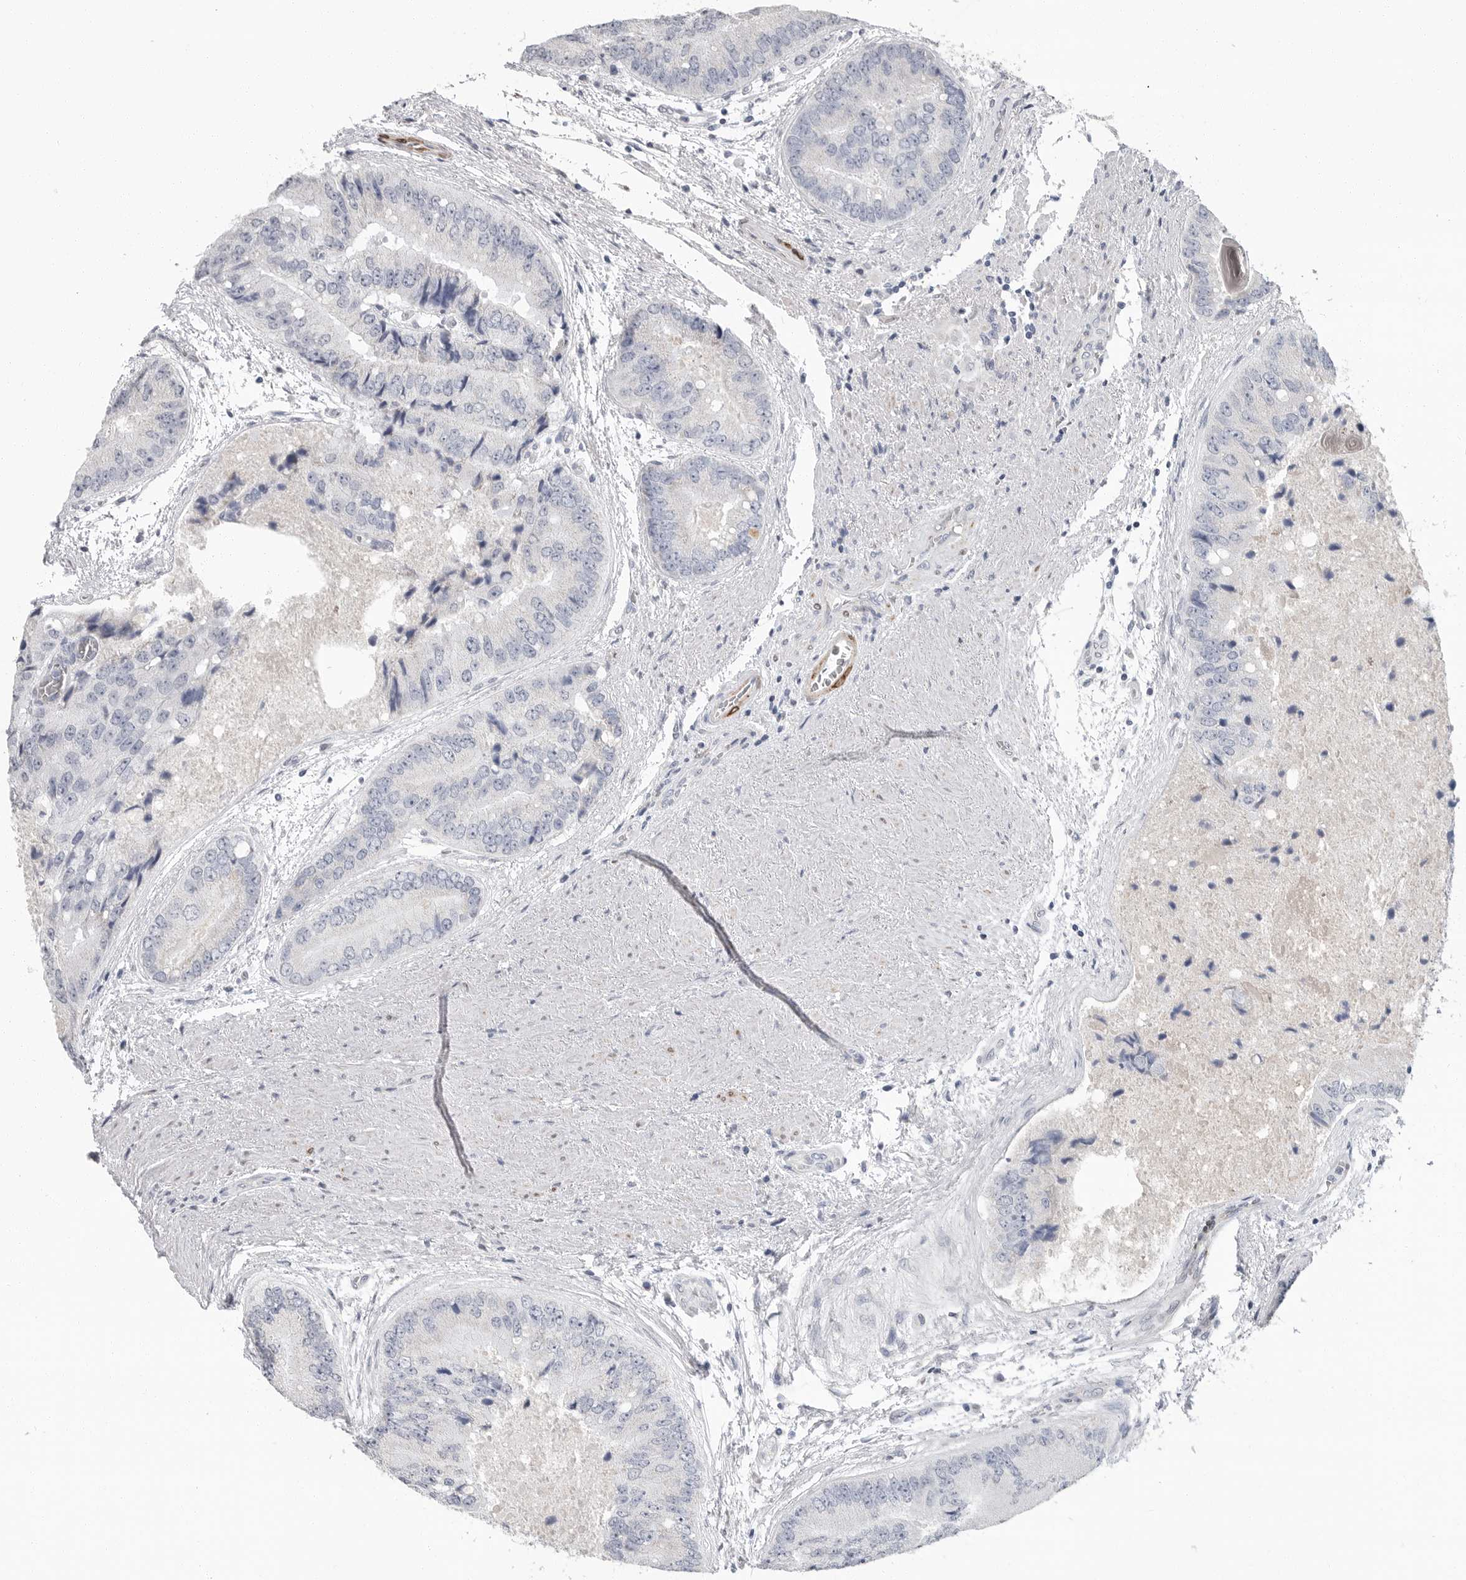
{"staining": {"intensity": "negative", "quantity": "none", "location": "none"}, "tissue": "prostate cancer", "cell_type": "Tumor cells", "image_type": "cancer", "snomed": [{"axis": "morphology", "description": "Adenocarcinoma, High grade"}, {"axis": "topography", "description": "Prostate"}], "caption": "The image reveals no staining of tumor cells in prostate cancer.", "gene": "PLN", "patient": {"sex": "male", "age": 70}}